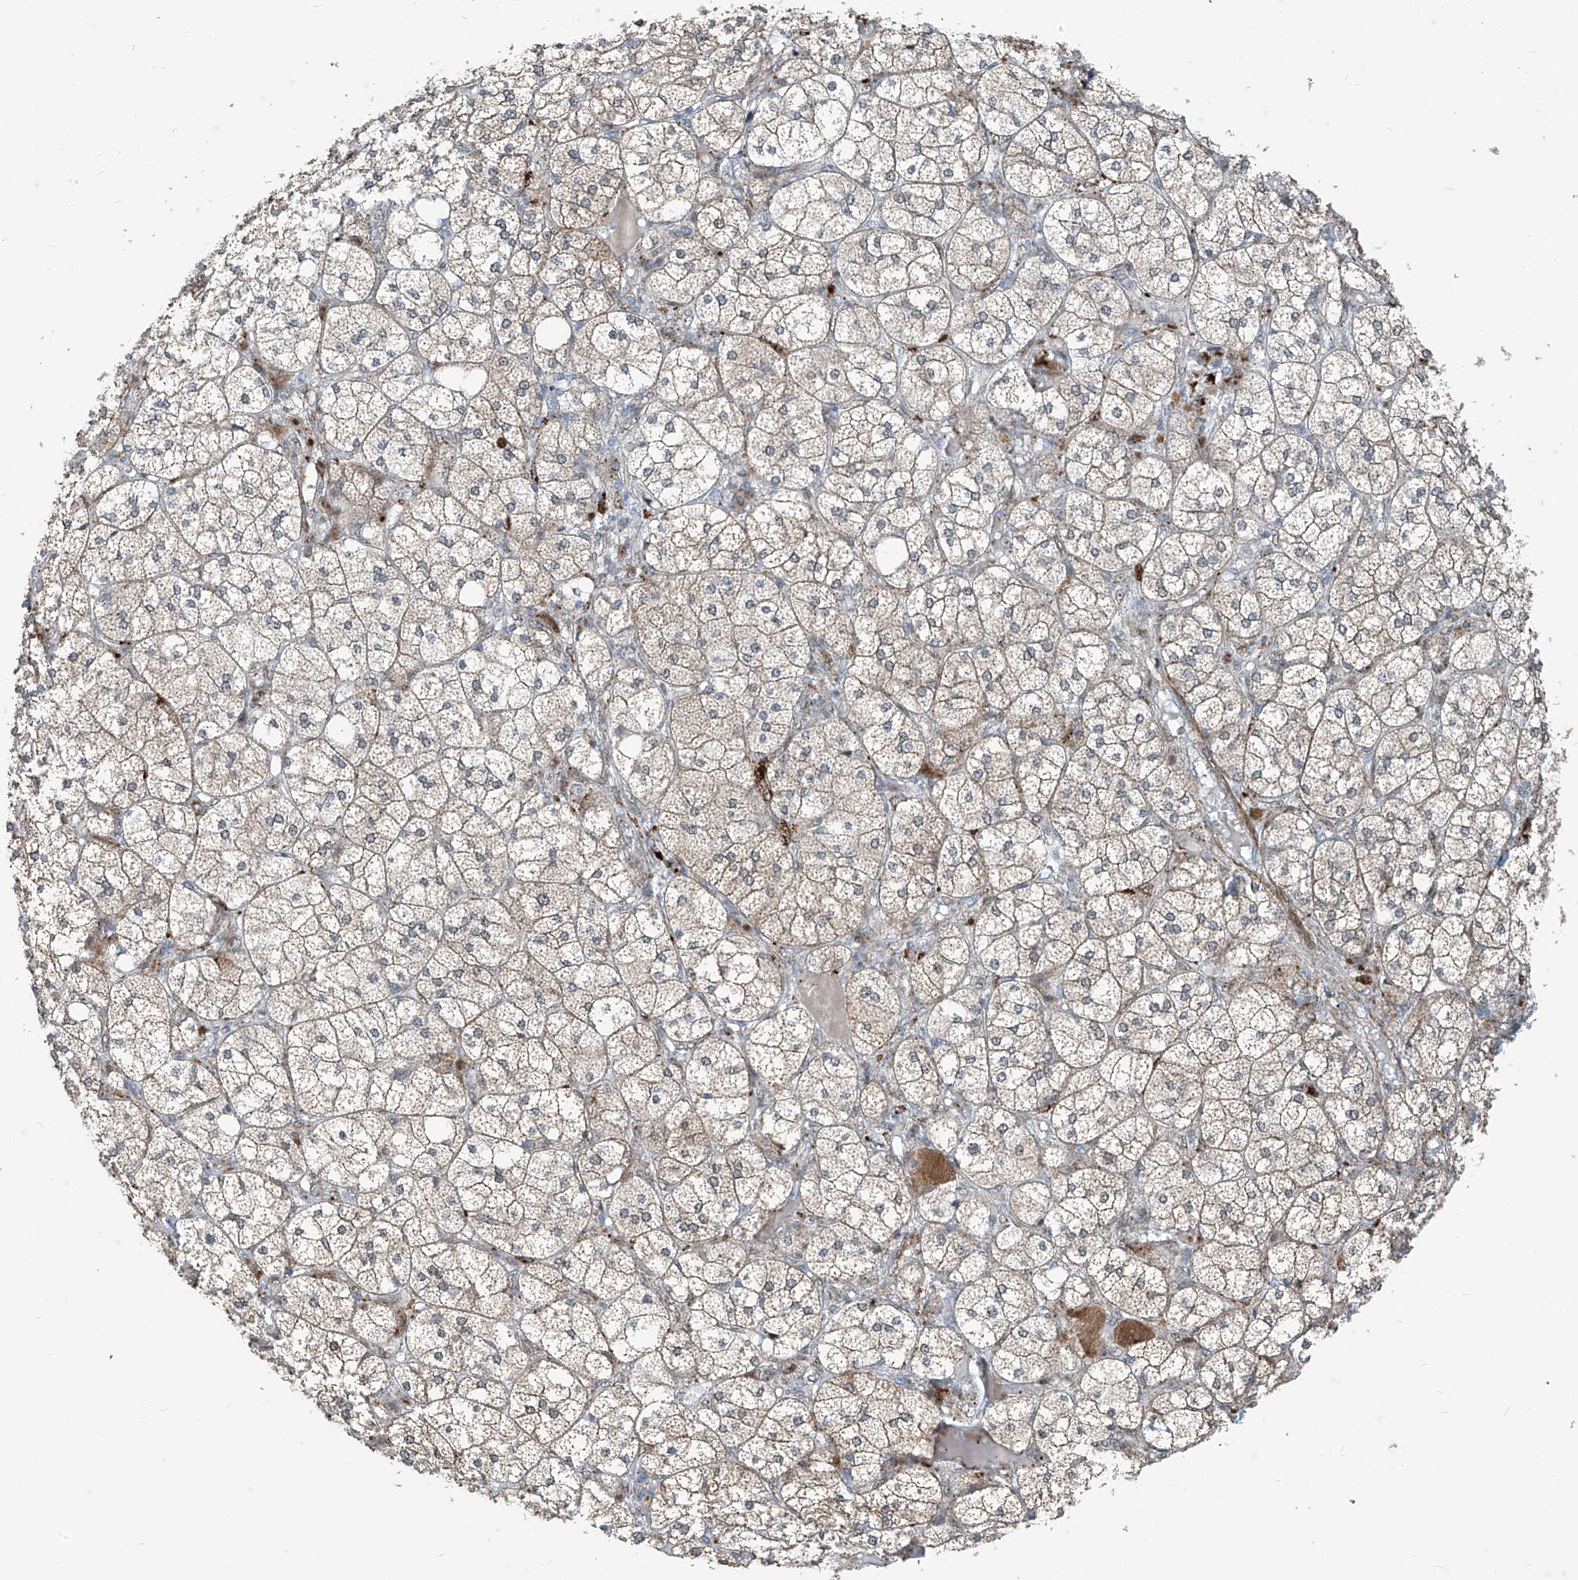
{"staining": {"intensity": "strong", "quantity": "25%-75%", "location": "cytoplasmic/membranous,nuclear"}, "tissue": "adrenal gland", "cell_type": "Glandular cells", "image_type": "normal", "snomed": [{"axis": "morphology", "description": "Normal tissue, NOS"}, {"axis": "topography", "description": "Adrenal gland"}], "caption": "Brown immunohistochemical staining in normal adrenal gland exhibits strong cytoplasmic/membranous,nuclear staining in about 25%-75% of glandular cells.", "gene": "PPCS", "patient": {"sex": "female", "age": 61}}